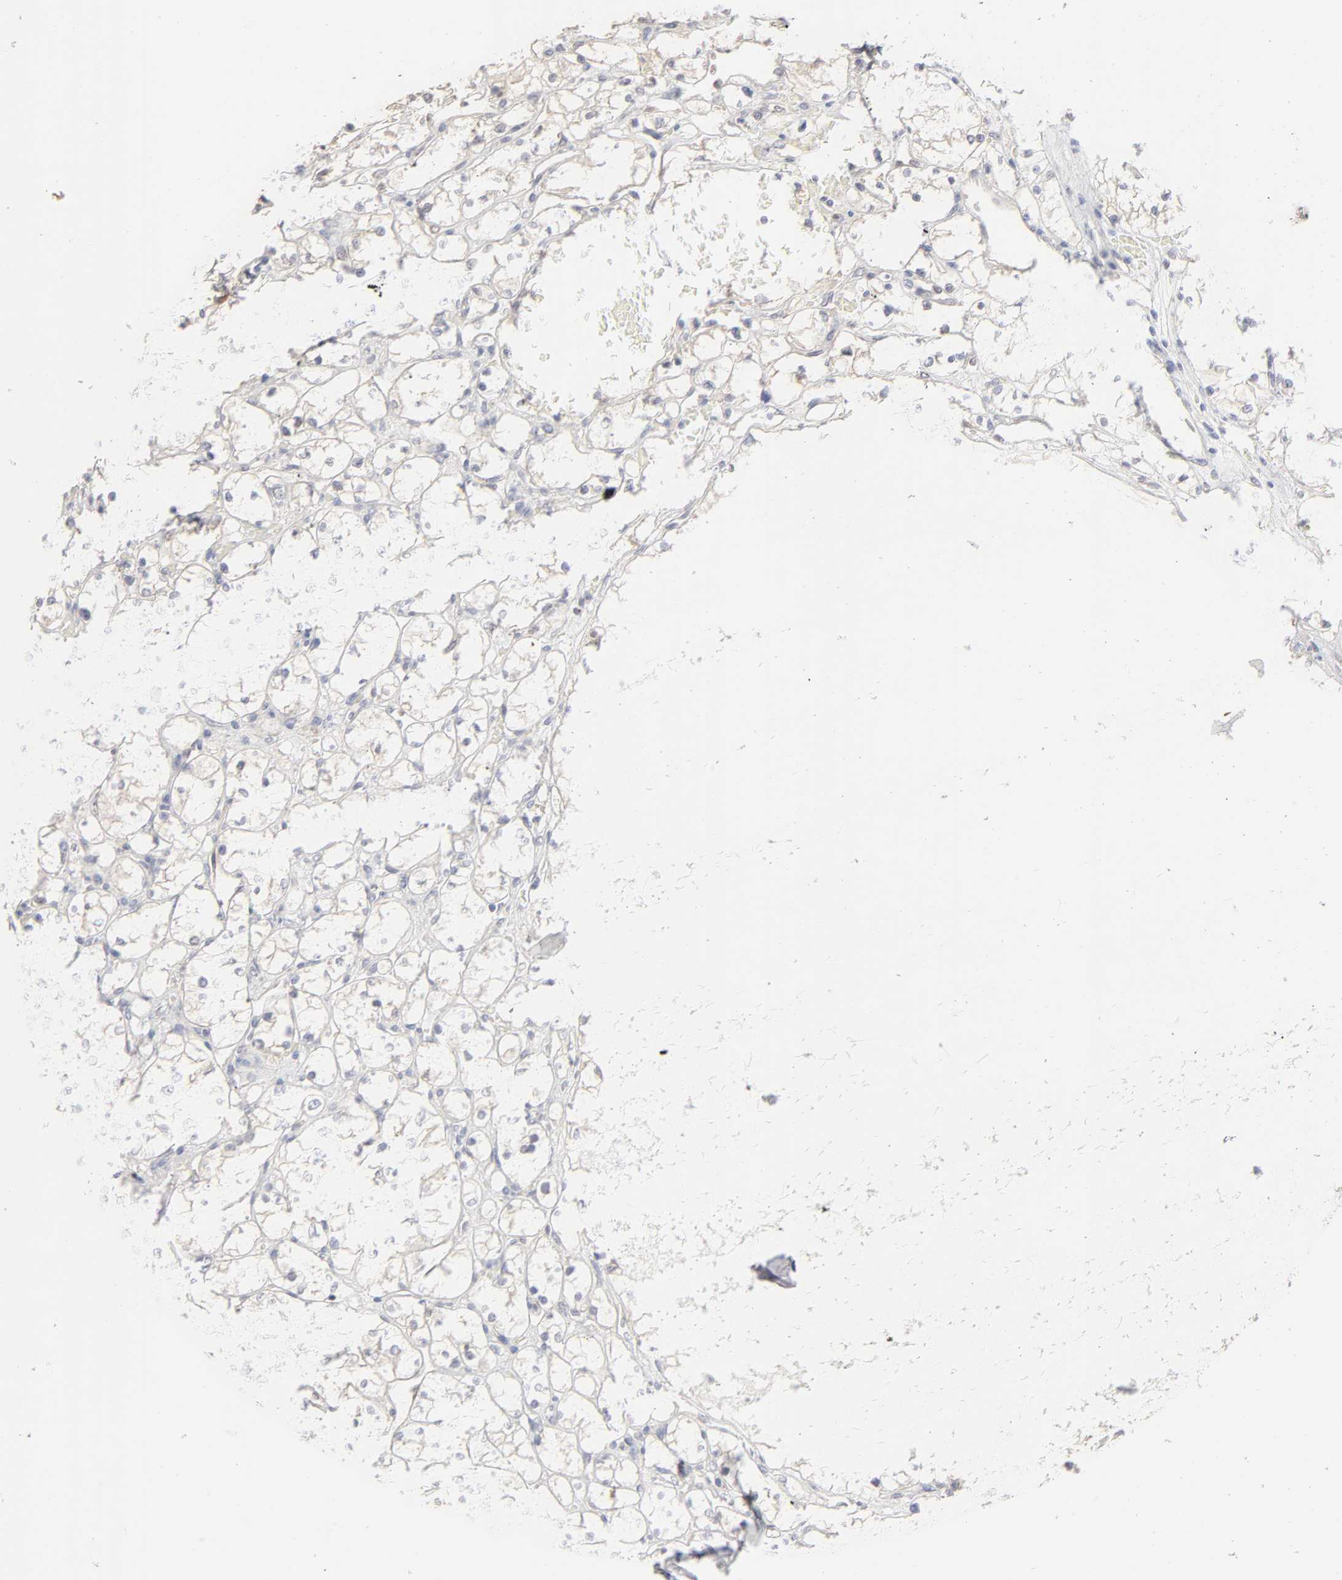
{"staining": {"intensity": "negative", "quantity": "none", "location": "none"}, "tissue": "renal cancer", "cell_type": "Tumor cells", "image_type": "cancer", "snomed": [{"axis": "morphology", "description": "Adenocarcinoma, NOS"}, {"axis": "topography", "description": "Kidney"}], "caption": "A high-resolution micrograph shows immunohistochemistry (IHC) staining of renal cancer, which demonstrates no significant staining in tumor cells.", "gene": "DNAL4", "patient": {"sex": "female", "age": 60}}